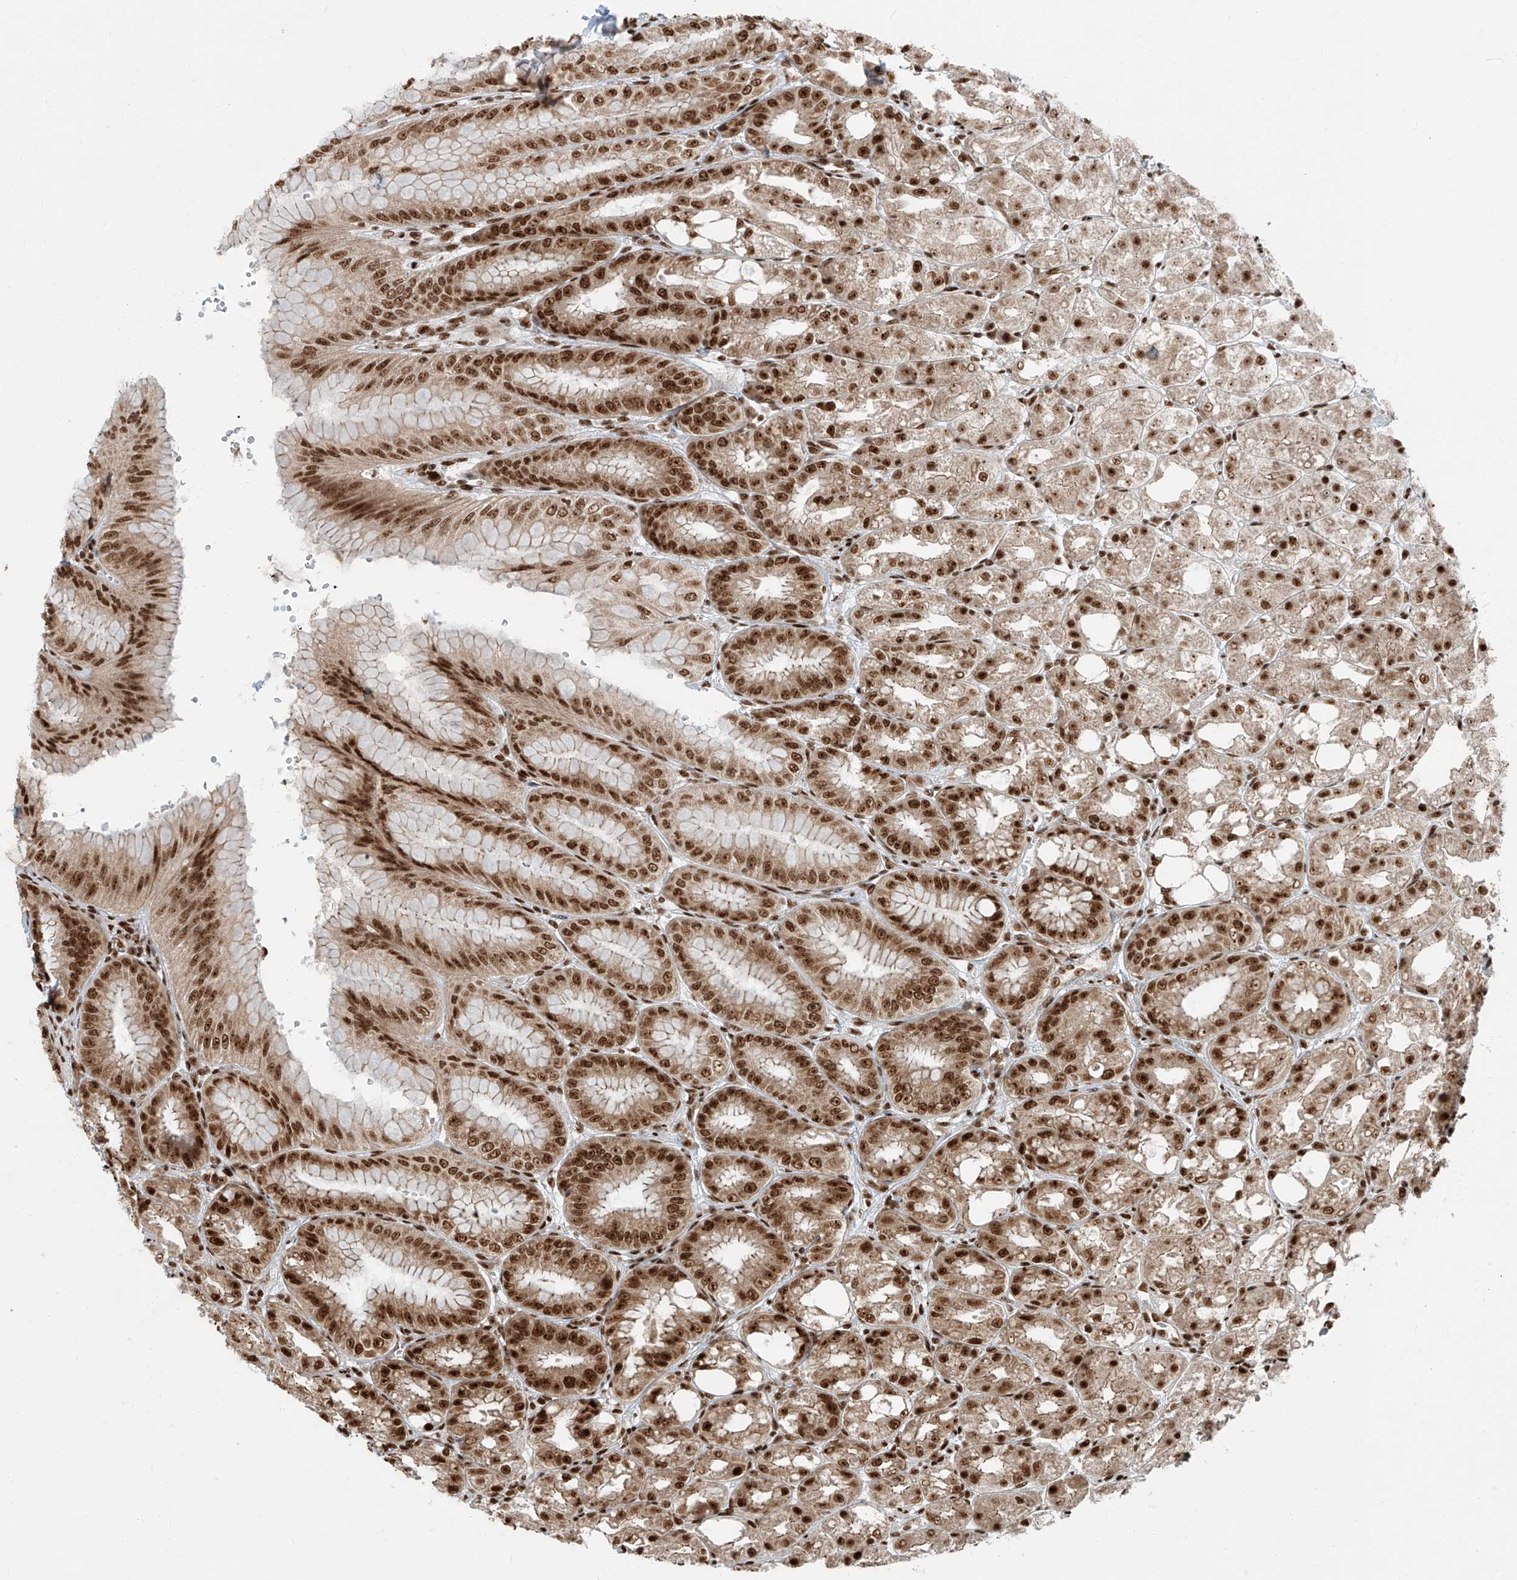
{"staining": {"intensity": "strong", "quantity": ">75%", "location": "nuclear"}, "tissue": "stomach", "cell_type": "Glandular cells", "image_type": "normal", "snomed": [{"axis": "morphology", "description": "Normal tissue, NOS"}, {"axis": "topography", "description": "Stomach, lower"}], "caption": "Brown immunohistochemical staining in normal stomach exhibits strong nuclear staining in about >75% of glandular cells.", "gene": "FAM193B", "patient": {"sex": "male", "age": 71}}